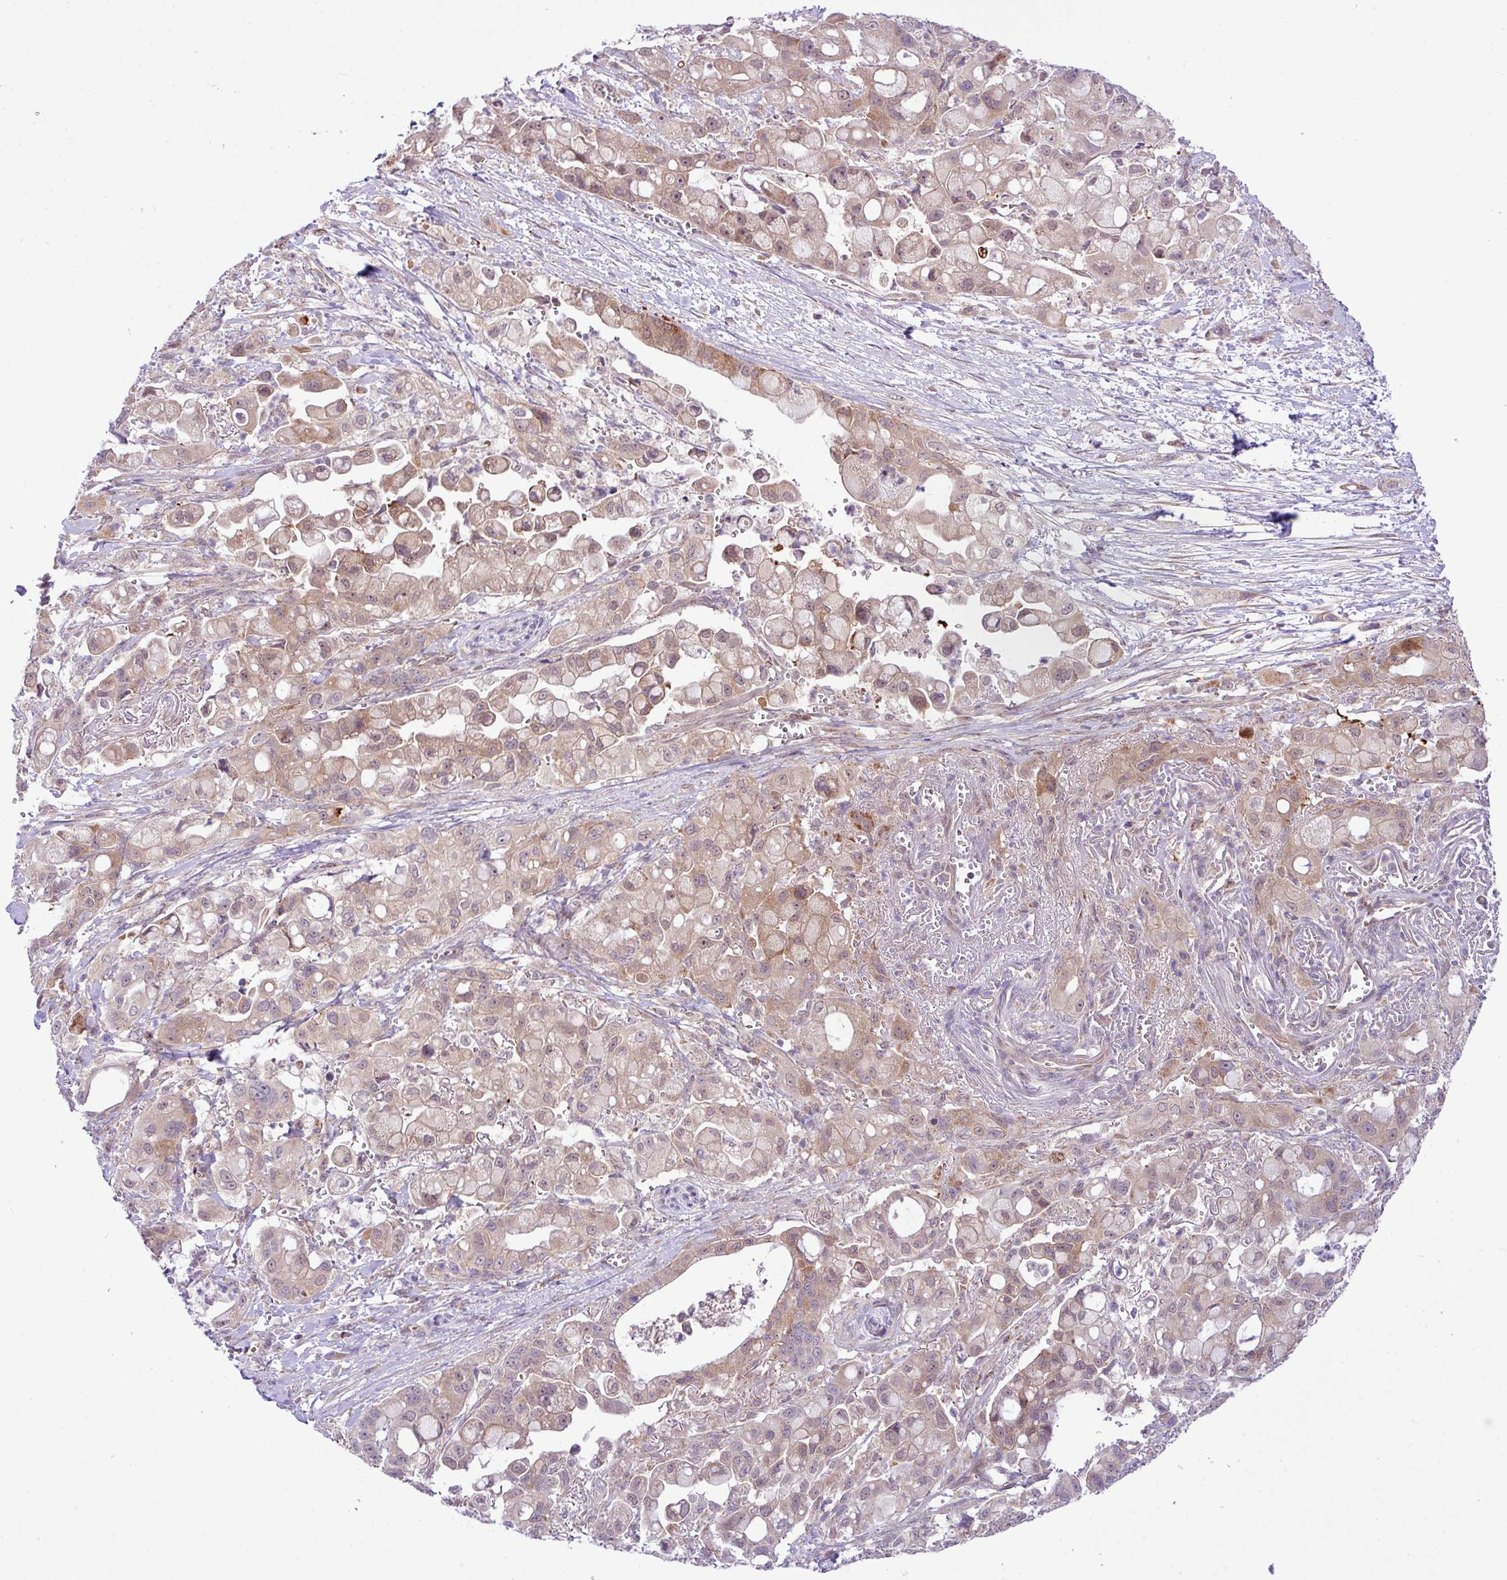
{"staining": {"intensity": "moderate", "quantity": ">75%", "location": "cytoplasmic/membranous,nuclear"}, "tissue": "pancreatic cancer", "cell_type": "Tumor cells", "image_type": "cancer", "snomed": [{"axis": "morphology", "description": "Adenocarcinoma, NOS"}, {"axis": "topography", "description": "Pancreas"}], "caption": "Immunohistochemistry image of pancreatic adenocarcinoma stained for a protein (brown), which shows medium levels of moderate cytoplasmic/membranous and nuclear staining in approximately >75% of tumor cells.", "gene": "B3GNT9", "patient": {"sex": "male", "age": 68}}